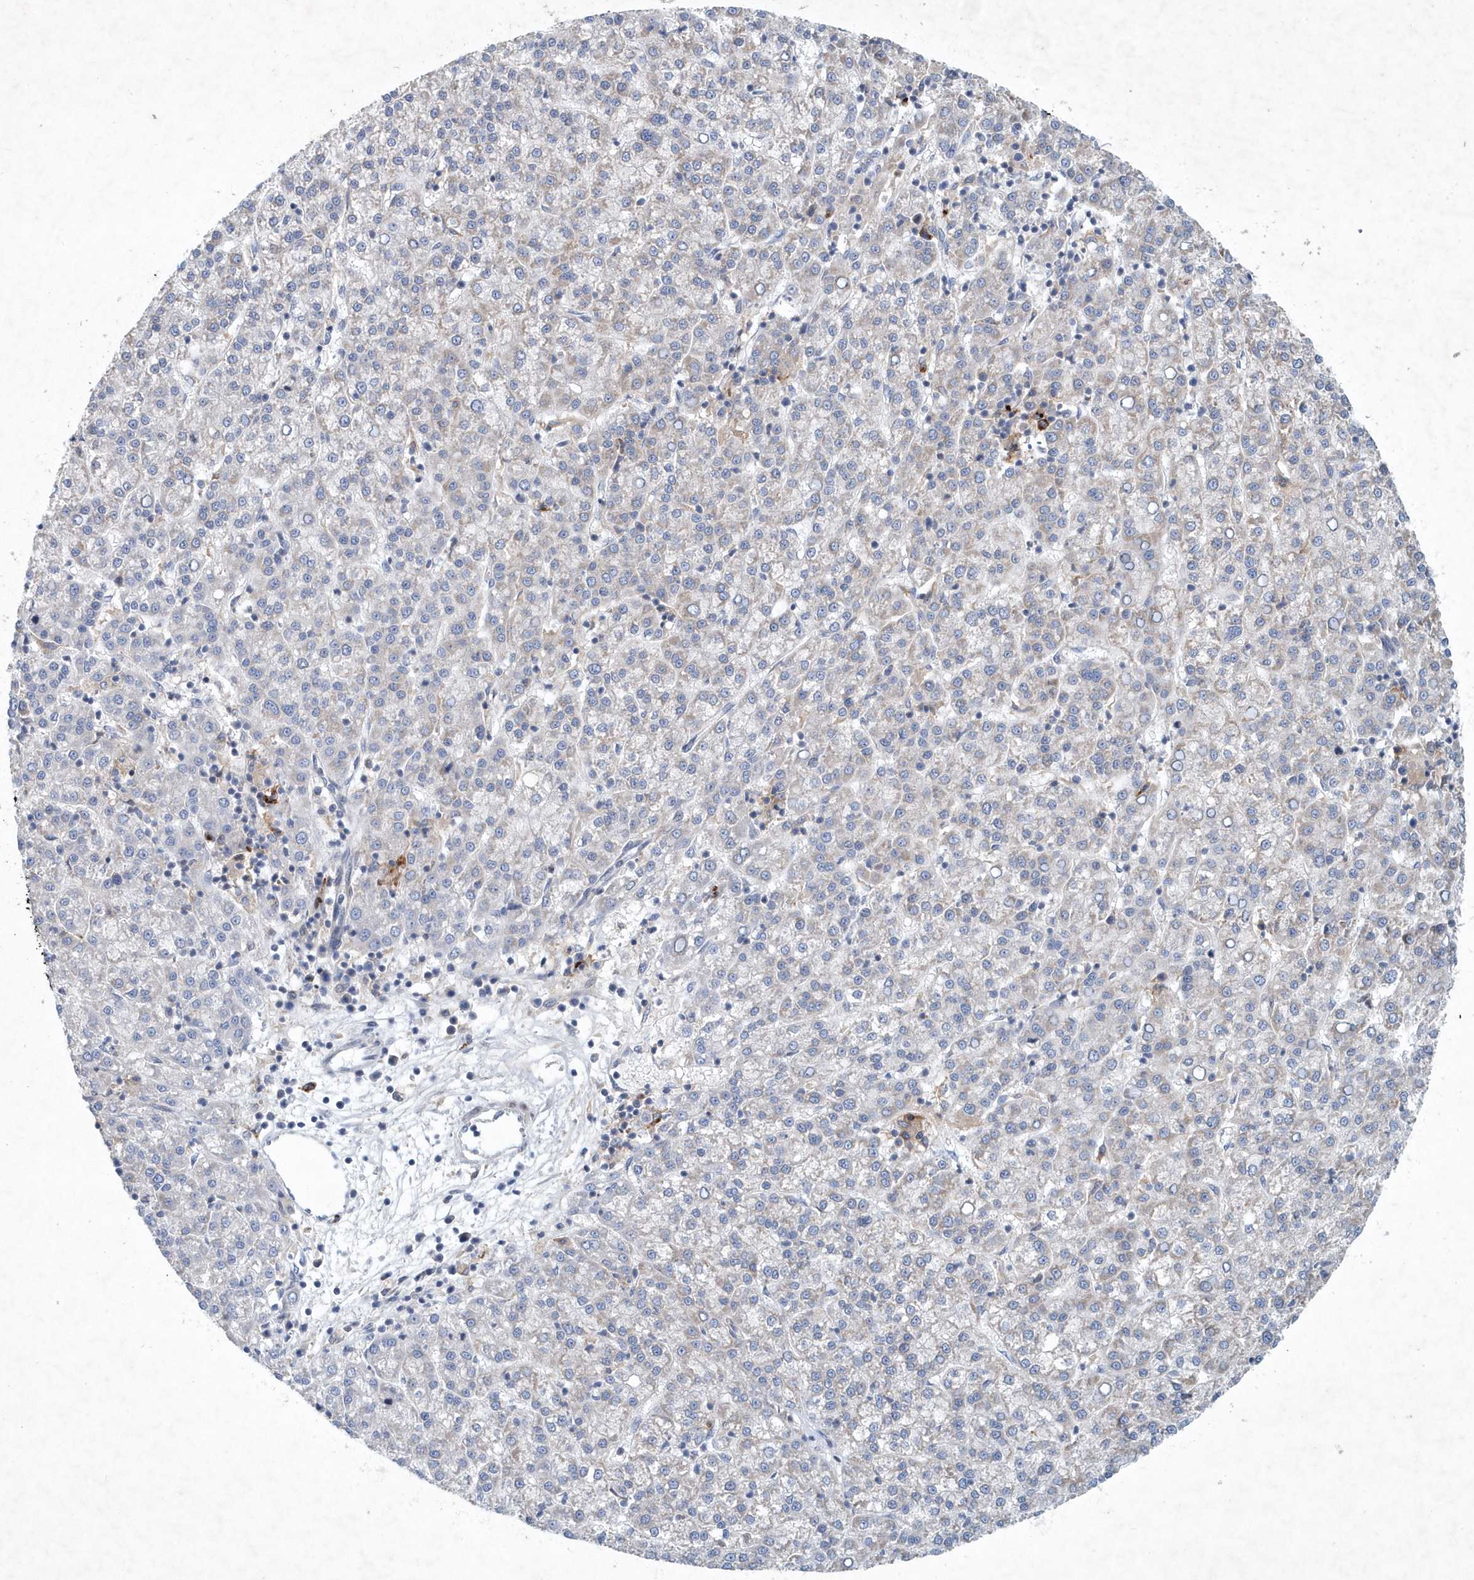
{"staining": {"intensity": "negative", "quantity": "none", "location": "none"}, "tissue": "liver cancer", "cell_type": "Tumor cells", "image_type": "cancer", "snomed": [{"axis": "morphology", "description": "Carcinoma, Hepatocellular, NOS"}, {"axis": "topography", "description": "Liver"}], "caption": "A photomicrograph of liver cancer (hepatocellular carcinoma) stained for a protein displays no brown staining in tumor cells.", "gene": "P2RY10", "patient": {"sex": "female", "age": 58}}